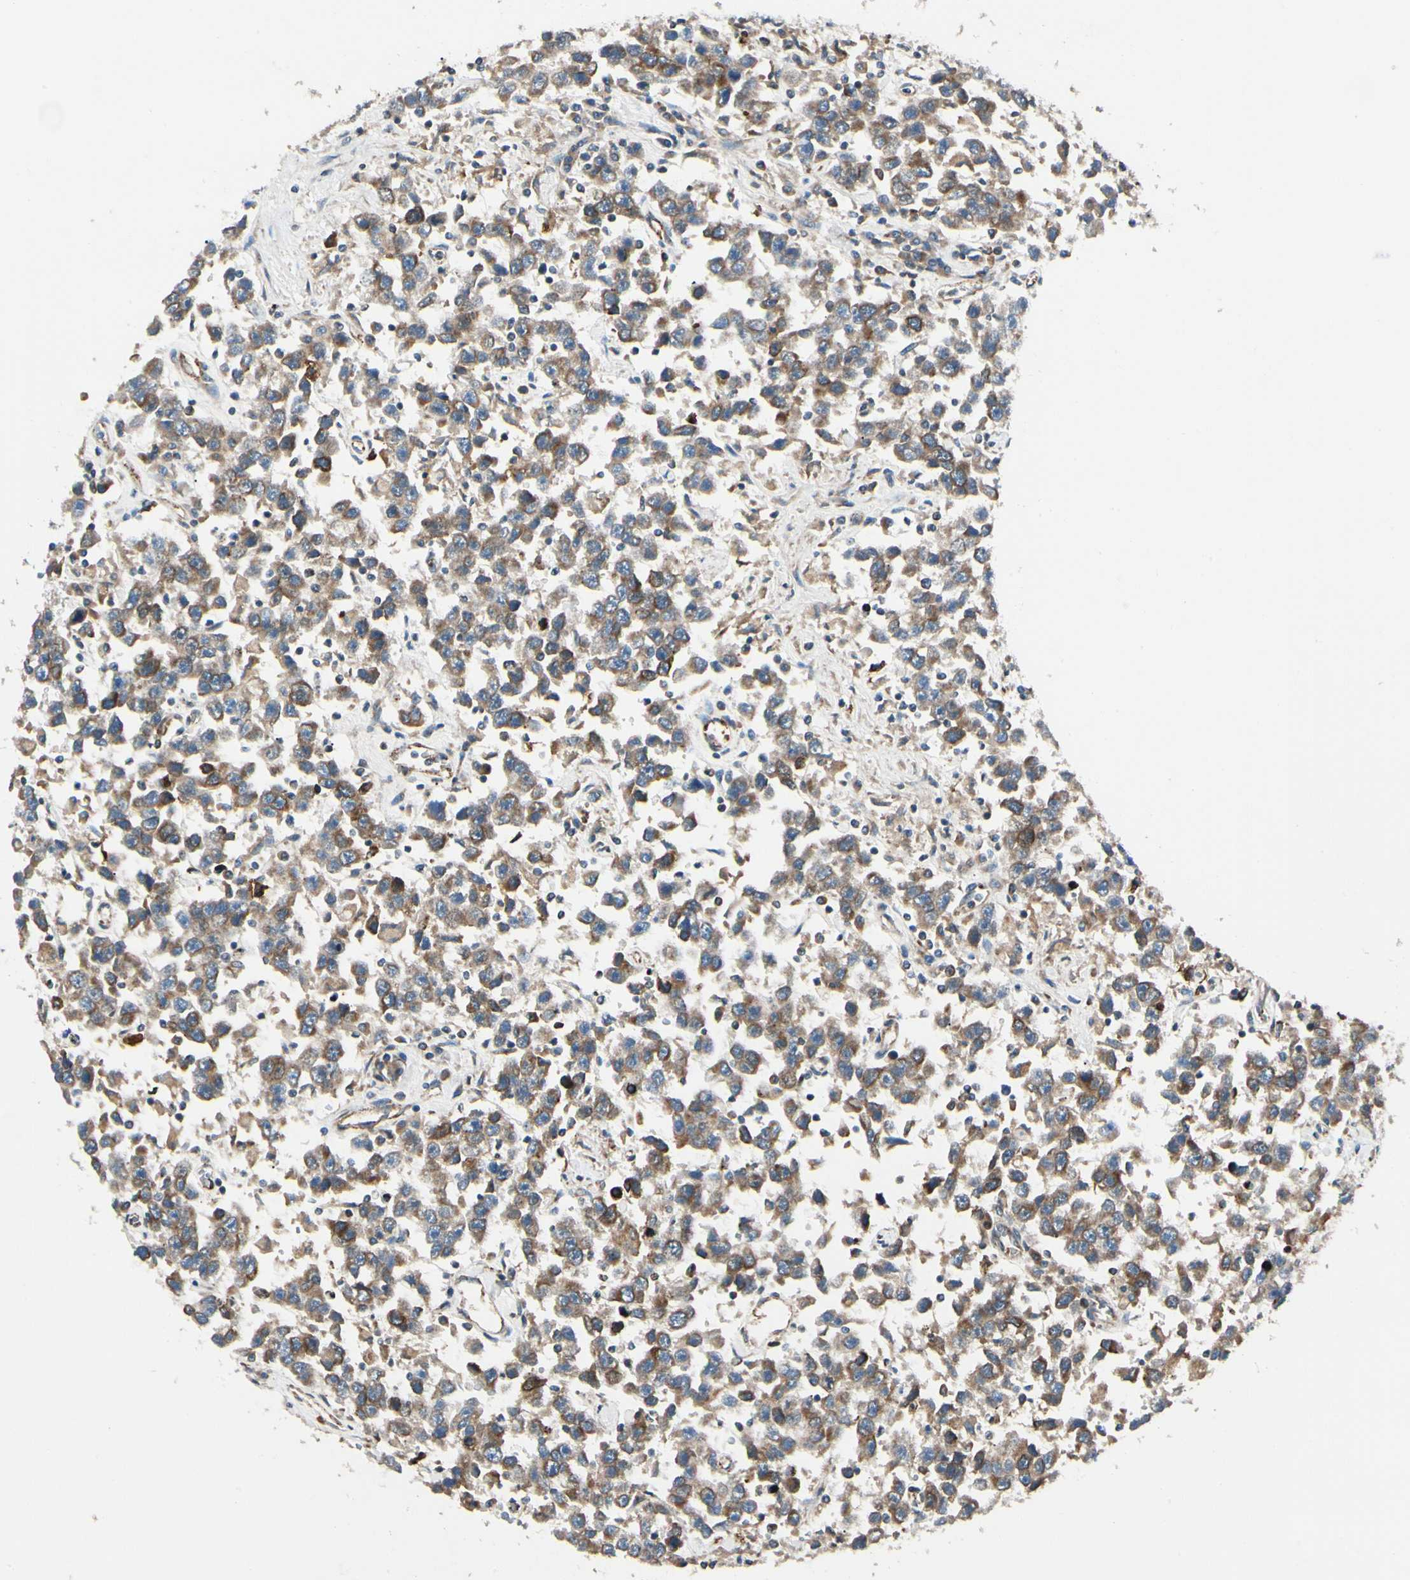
{"staining": {"intensity": "moderate", "quantity": ">75%", "location": "cytoplasmic/membranous"}, "tissue": "testis cancer", "cell_type": "Tumor cells", "image_type": "cancer", "snomed": [{"axis": "morphology", "description": "Seminoma, NOS"}, {"axis": "topography", "description": "Testis"}], "caption": "Immunohistochemistry histopathology image of neoplastic tissue: human testis cancer (seminoma) stained using immunohistochemistry reveals medium levels of moderate protein expression localized specifically in the cytoplasmic/membranous of tumor cells, appearing as a cytoplasmic/membranous brown color.", "gene": "MRPL9", "patient": {"sex": "male", "age": 41}}